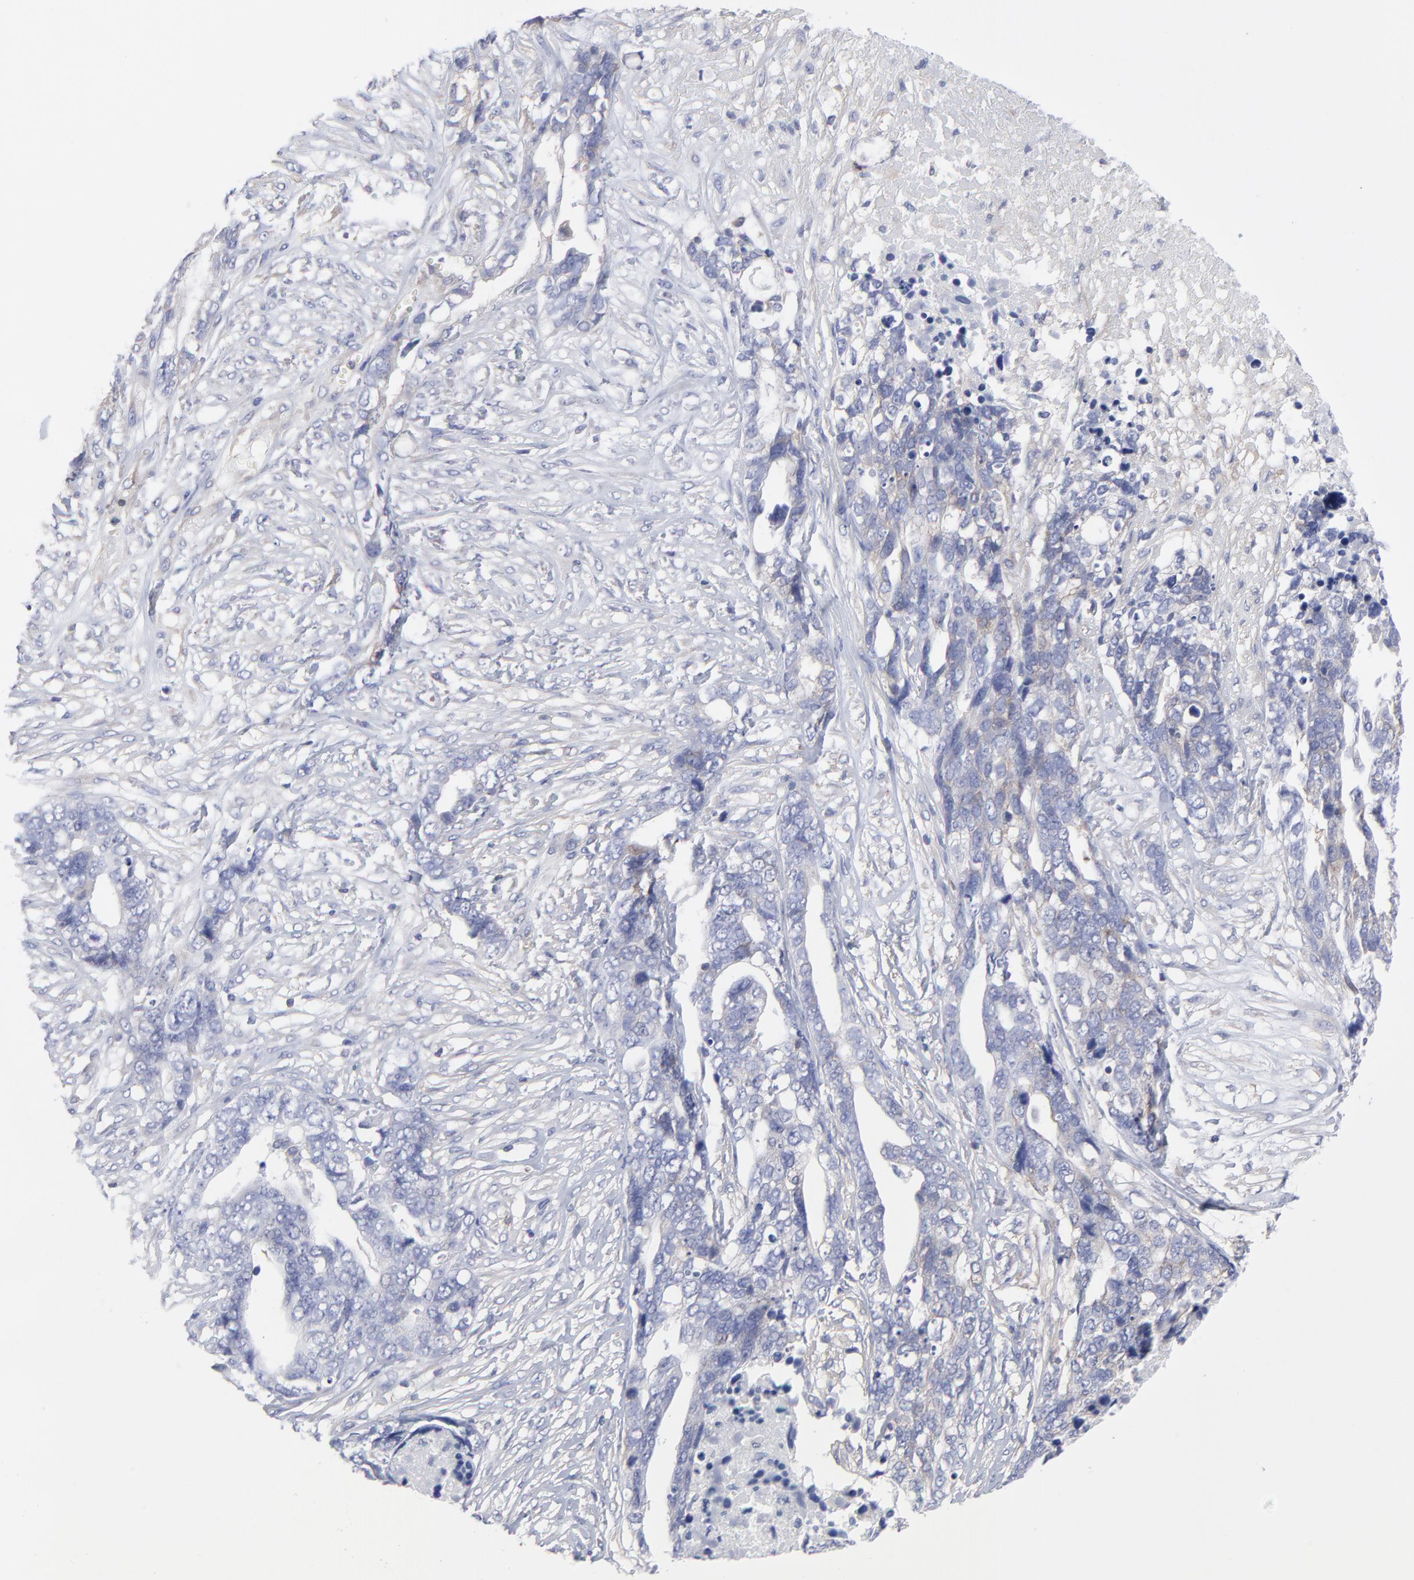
{"staining": {"intensity": "negative", "quantity": "none", "location": "none"}, "tissue": "ovarian cancer", "cell_type": "Tumor cells", "image_type": "cancer", "snomed": [{"axis": "morphology", "description": "Normal tissue, NOS"}, {"axis": "morphology", "description": "Cystadenocarcinoma, serous, NOS"}, {"axis": "topography", "description": "Fallopian tube"}, {"axis": "topography", "description": "Ovary"}], "caption": "Tumor cells are negative for protein expression in human ovarian cancer.", "gene": "NFKBIA", "patient": {"sex": "female", "age": 56}}